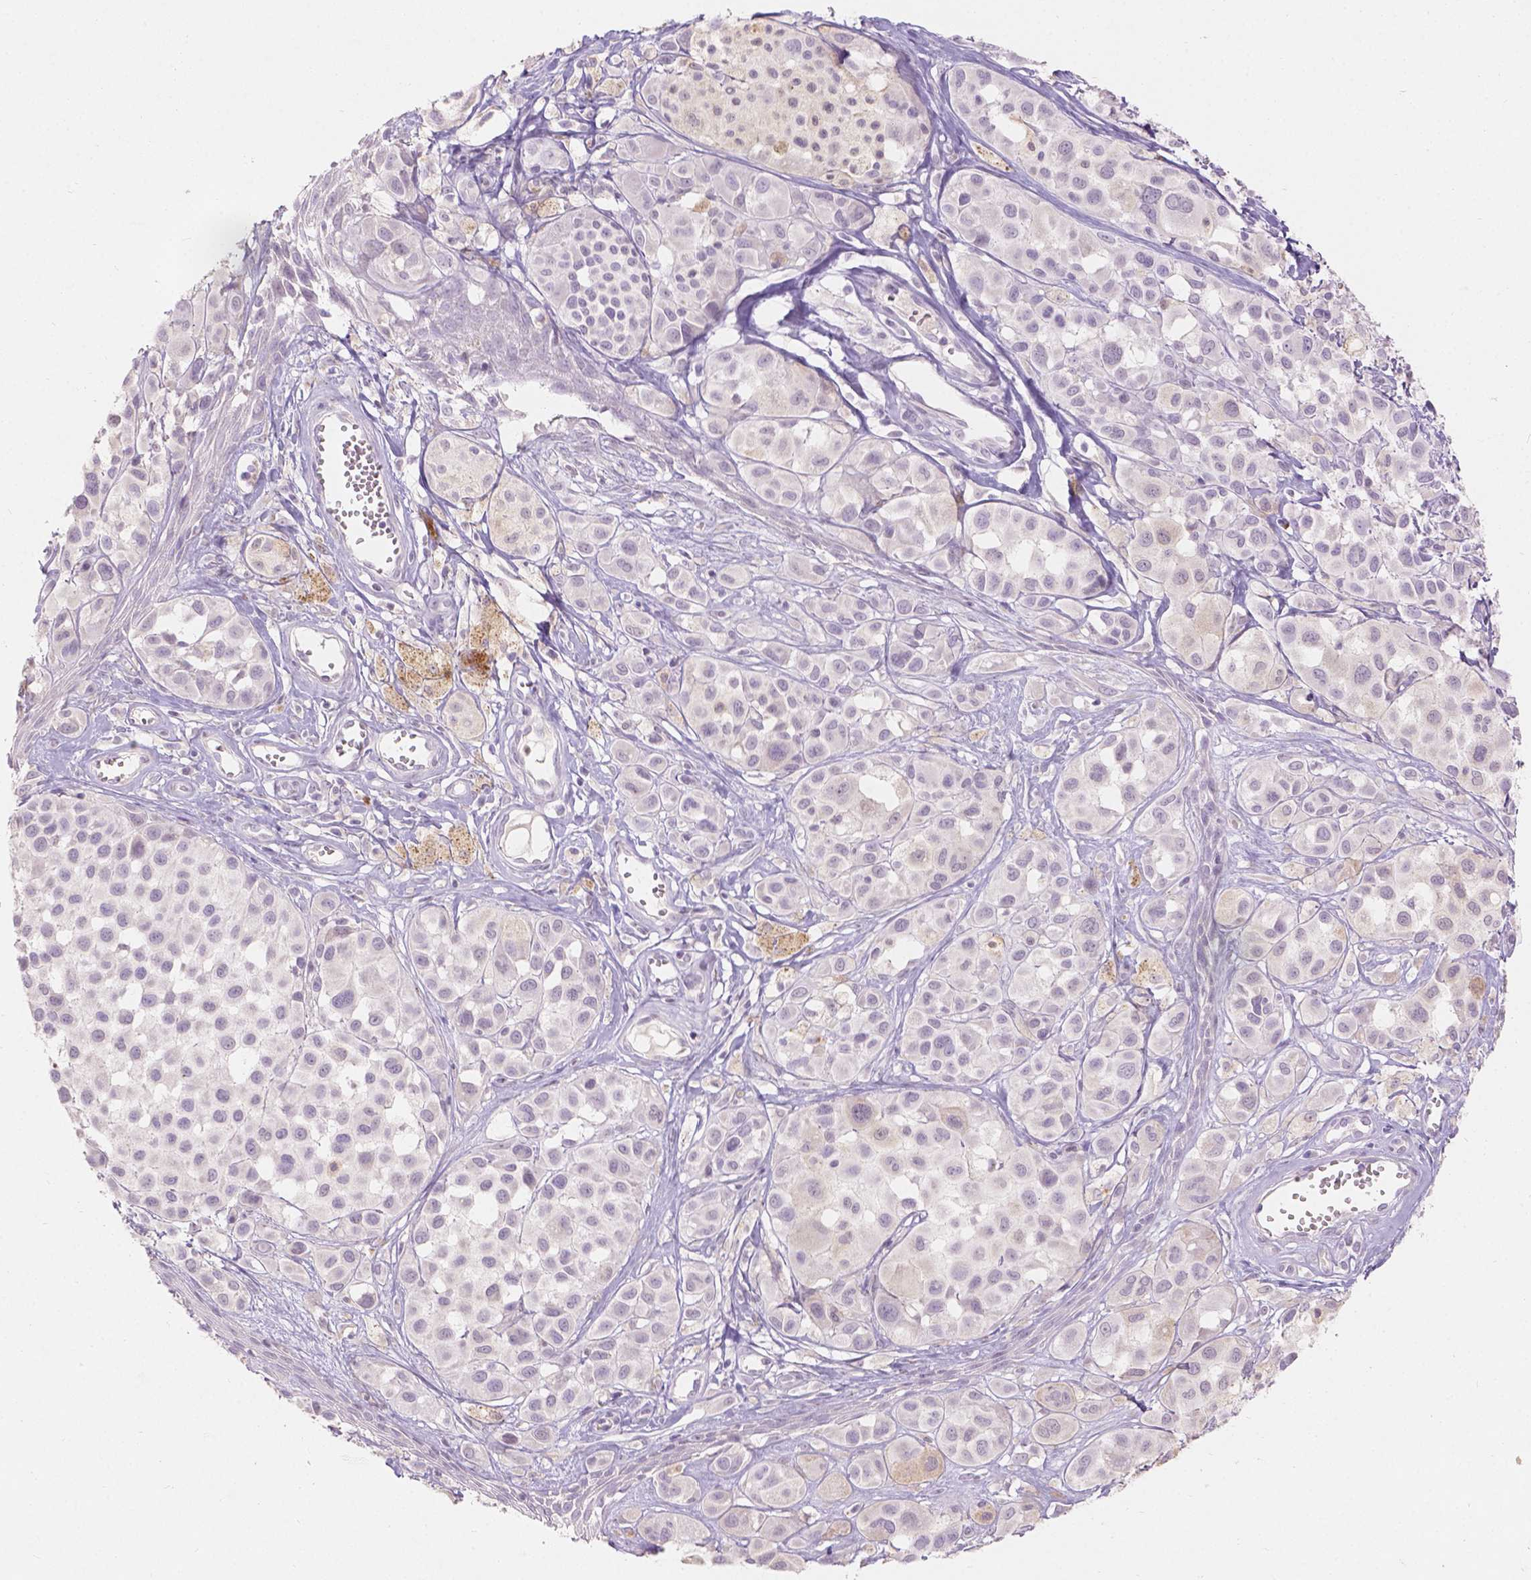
{"staining": {"intensity": "negative", "quantity": "none", "location": "none"}, "tissue": "melanoma", "cell_type": "Tumor cells", "image_type": "cancer", "snomed": [{"axis": "morphology", "description": "Malignant melanoma, NOS"}, {"axis": "topography", "description": "Skin"}], "caption": "Tumor cells are negative for protein expression in human melanoma. The staining is performed using DAB (3,3'-diaminobenzidine) brown chromogen with nuclei counter-stained in using hematoxylin.", "gene": "DCAF4L1", "patient": {"sex": "male", "age": 77}}